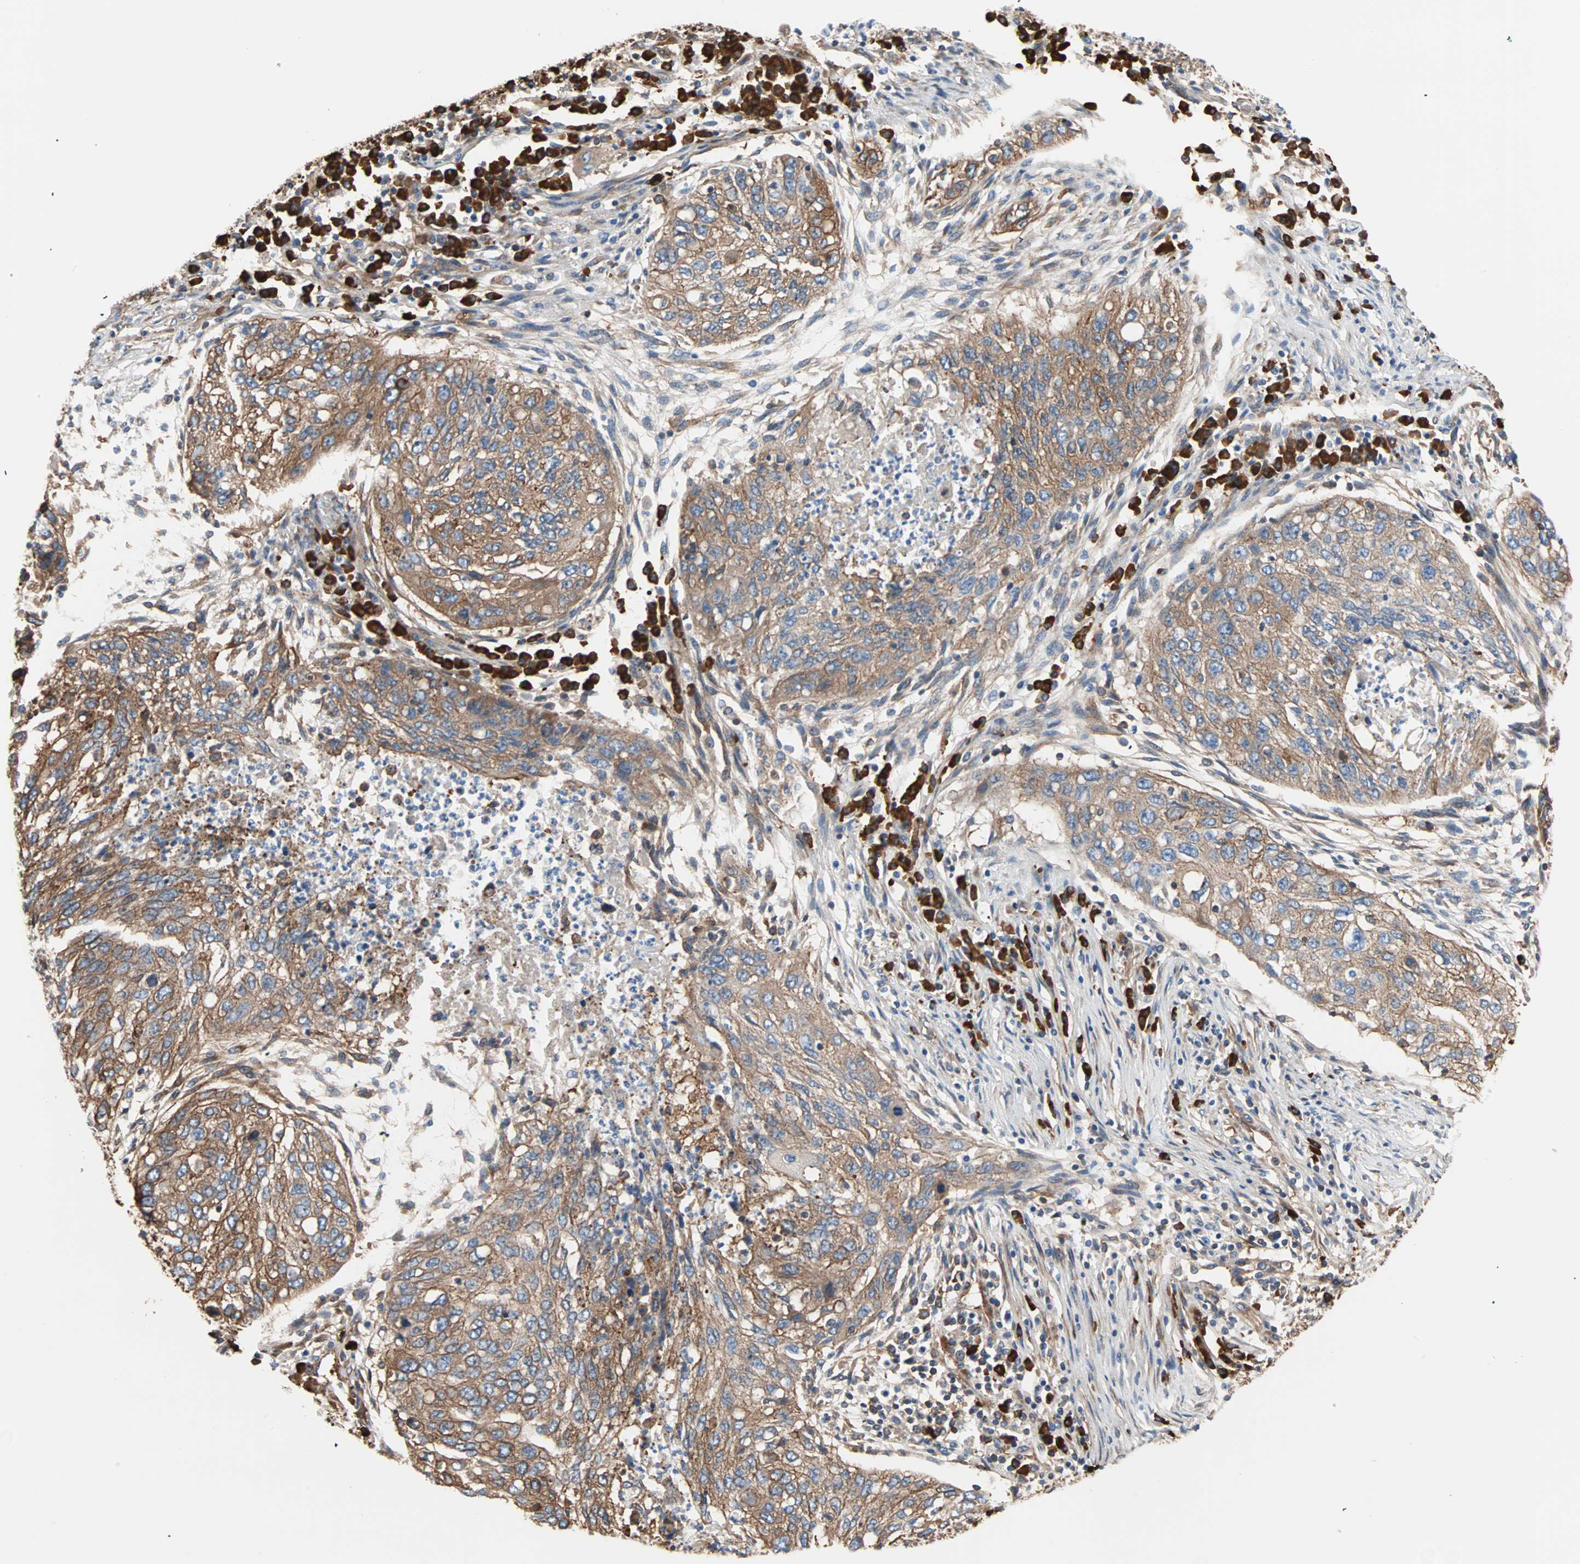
{"staining": {"intensity": "strong", "quantity": ">75%", "location": "cytoplasmic/membranous"}, "tissue": "lung cancer", "cell_type": "Tumor cells", "image_type": "cancer", "snomed": [{"axis": "morphology", "description": "Squamous cell carcinoma, NOS"}, {"axis": "topography", "description": "Lung"}], "caption": "Immunohistochemical staining of squamous cell carcinoma (lung) reveals high levels of strong cytoplasmic/membranous expression in approximately >75% of tumor cells. The protein of interest is shown in brown color, while the nuclei are stained blue.", "gene": "EEF2", "patient": {"sex": "female", "age": 63}}